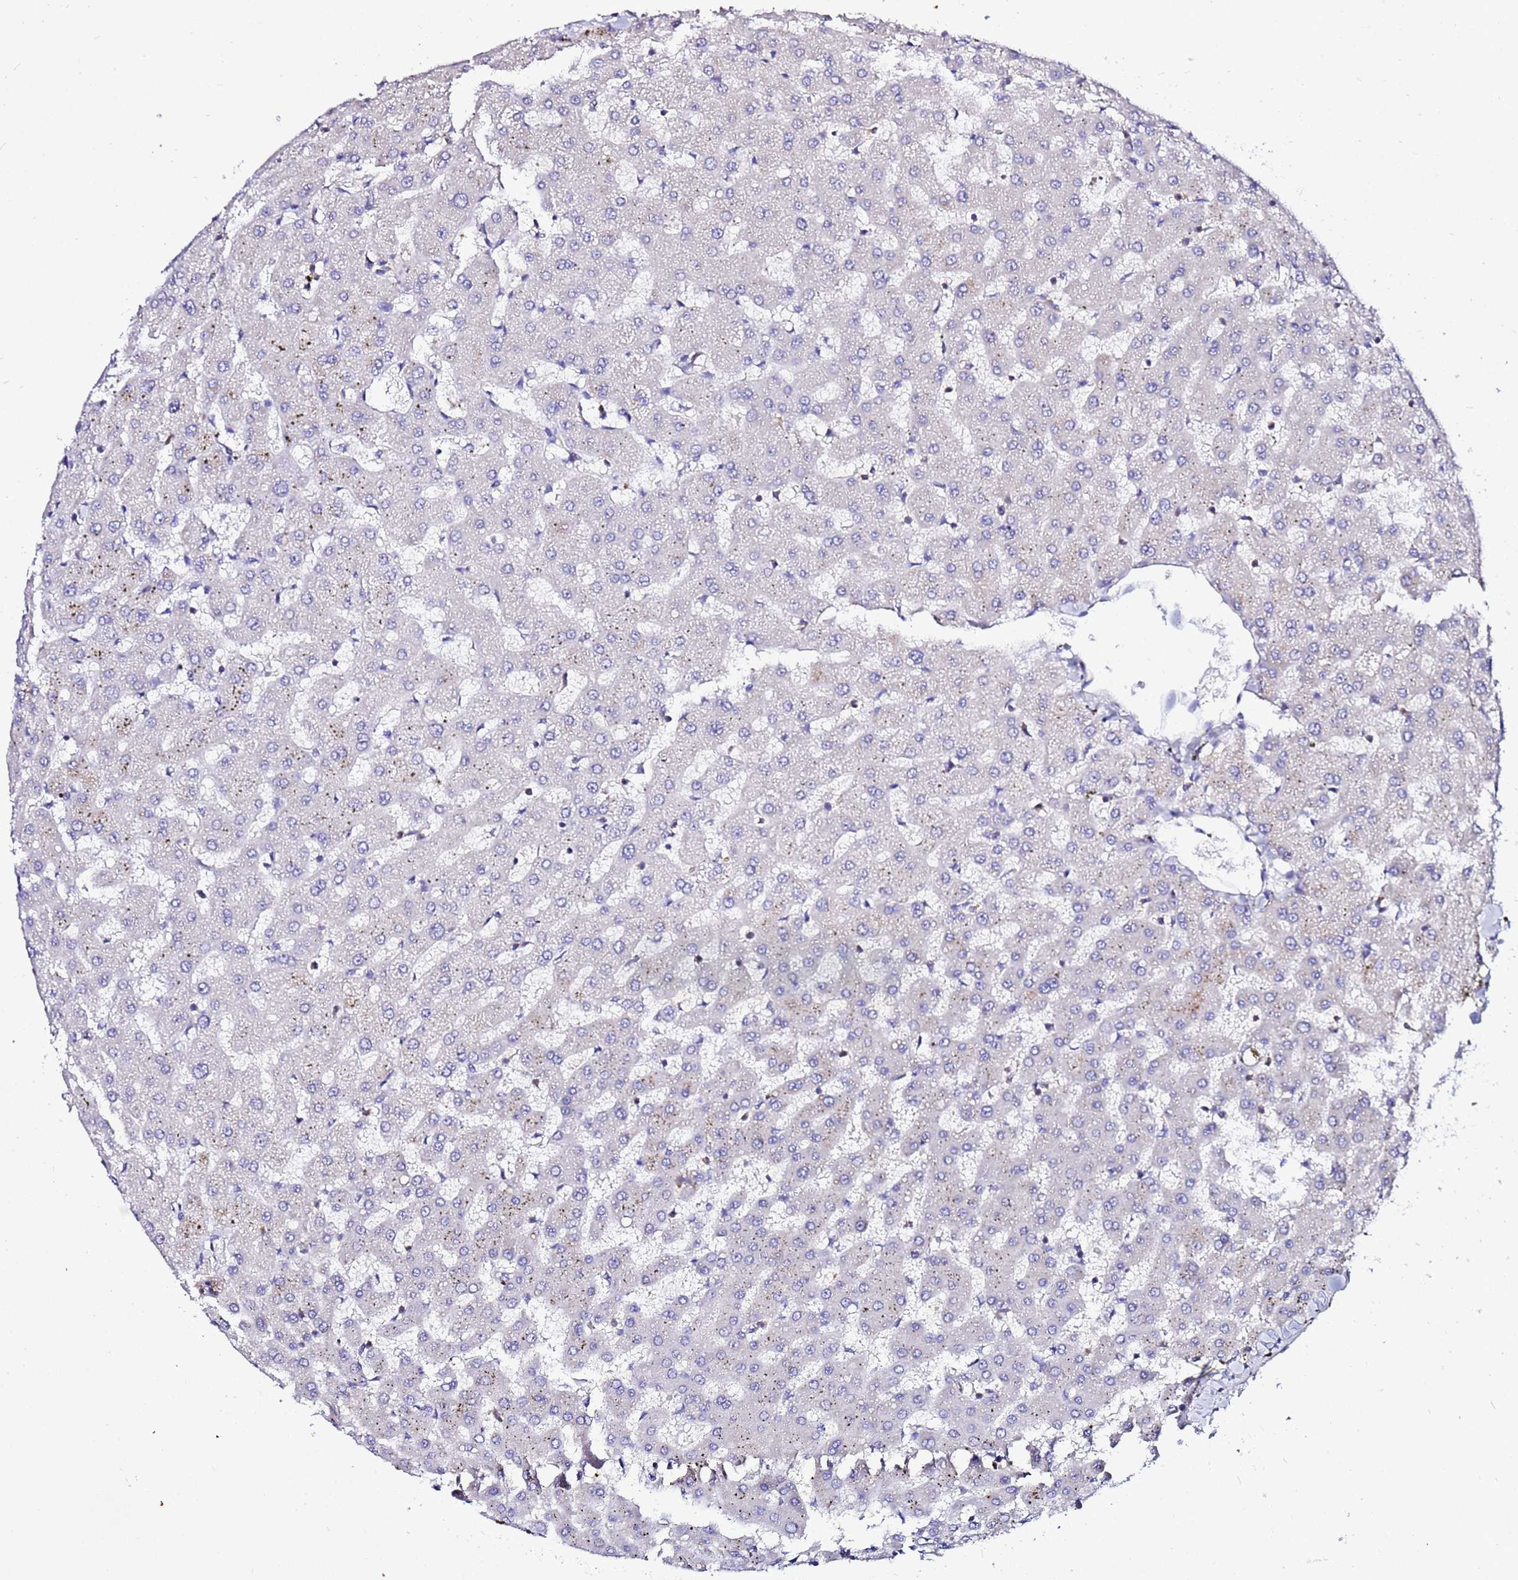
{"staining": {"intensity": "negative", "quantity": "none", "location": "none"}, "tissue": "liver", "cell_type": "Cholangiocytes", "image_type": "normal", "snomed": [{"axis": "morphology", "description": "Normal tissue, NOS"}, {"axis": "topography", "description": "Liver"}], "caption": "Image shows no protein expression in cholangiocytes of benign liver. (Immunohistochemistry, brightfield microscopy, high magnification).", "gene": "DBNDD2", "patient": {"sex": "female", "age": 63}}